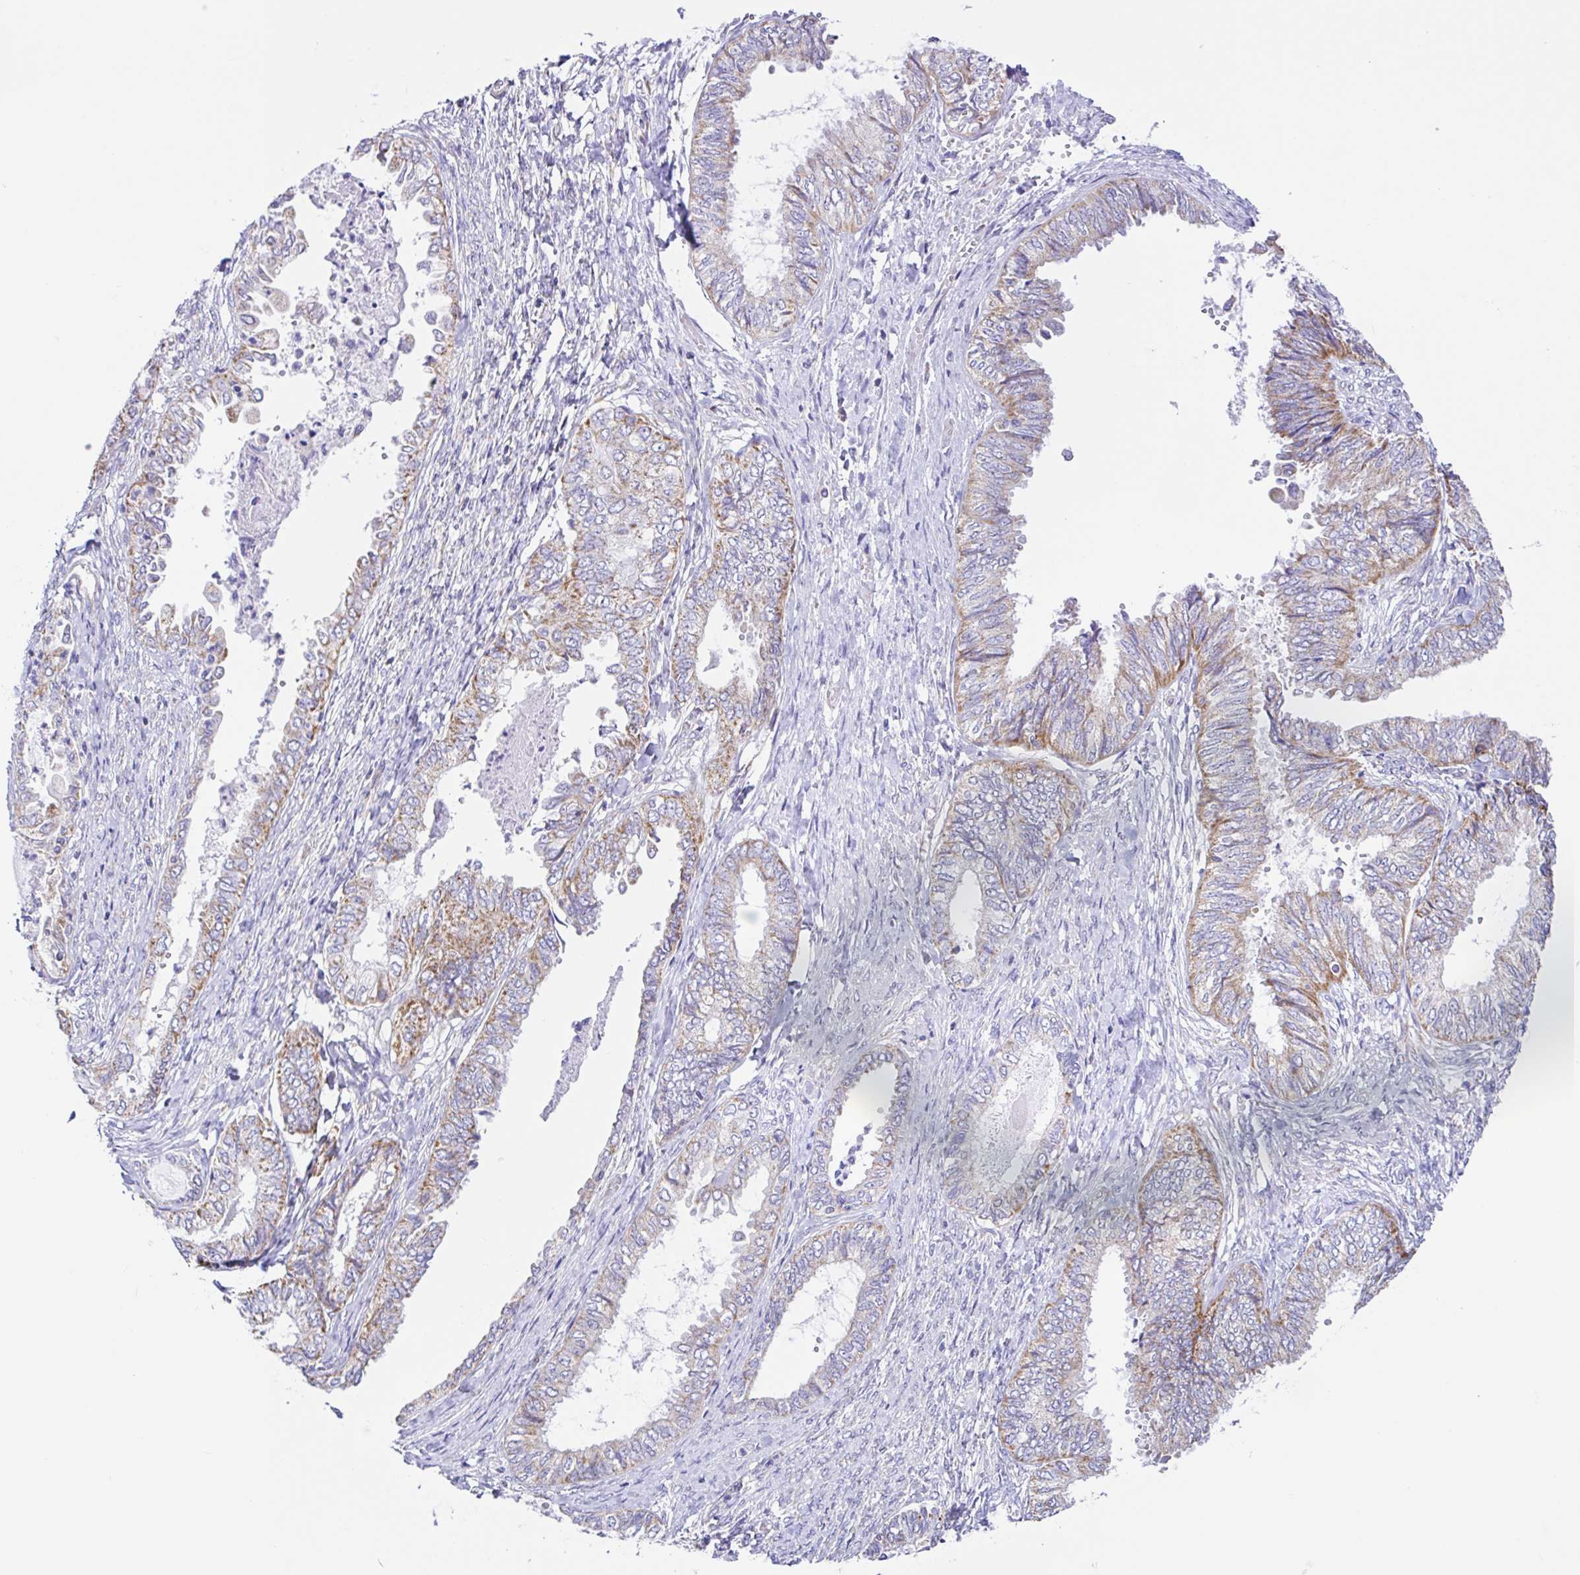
{"staining": {"intensity": "moderate", "quantity": "25%-75%", "location": "cytoplasmic/membranous"}, "tissue": "ovarian cancer", "cell_type": "Tumor cells", "image_type": "cancer", "snomed": [{"axis": "morphology", "description": "Carcinoma, endometroid"}, {"axis": "topography", "description": "Ovary"}], "caption": "The image reveals a brown stain indicating the presence of a protein in the cytoplasmic/membranous of tumor cells in ovarian endometroid carcinoma.", "gene": "NDUFS2", "patient": {"sex": "female", "age": 70}}